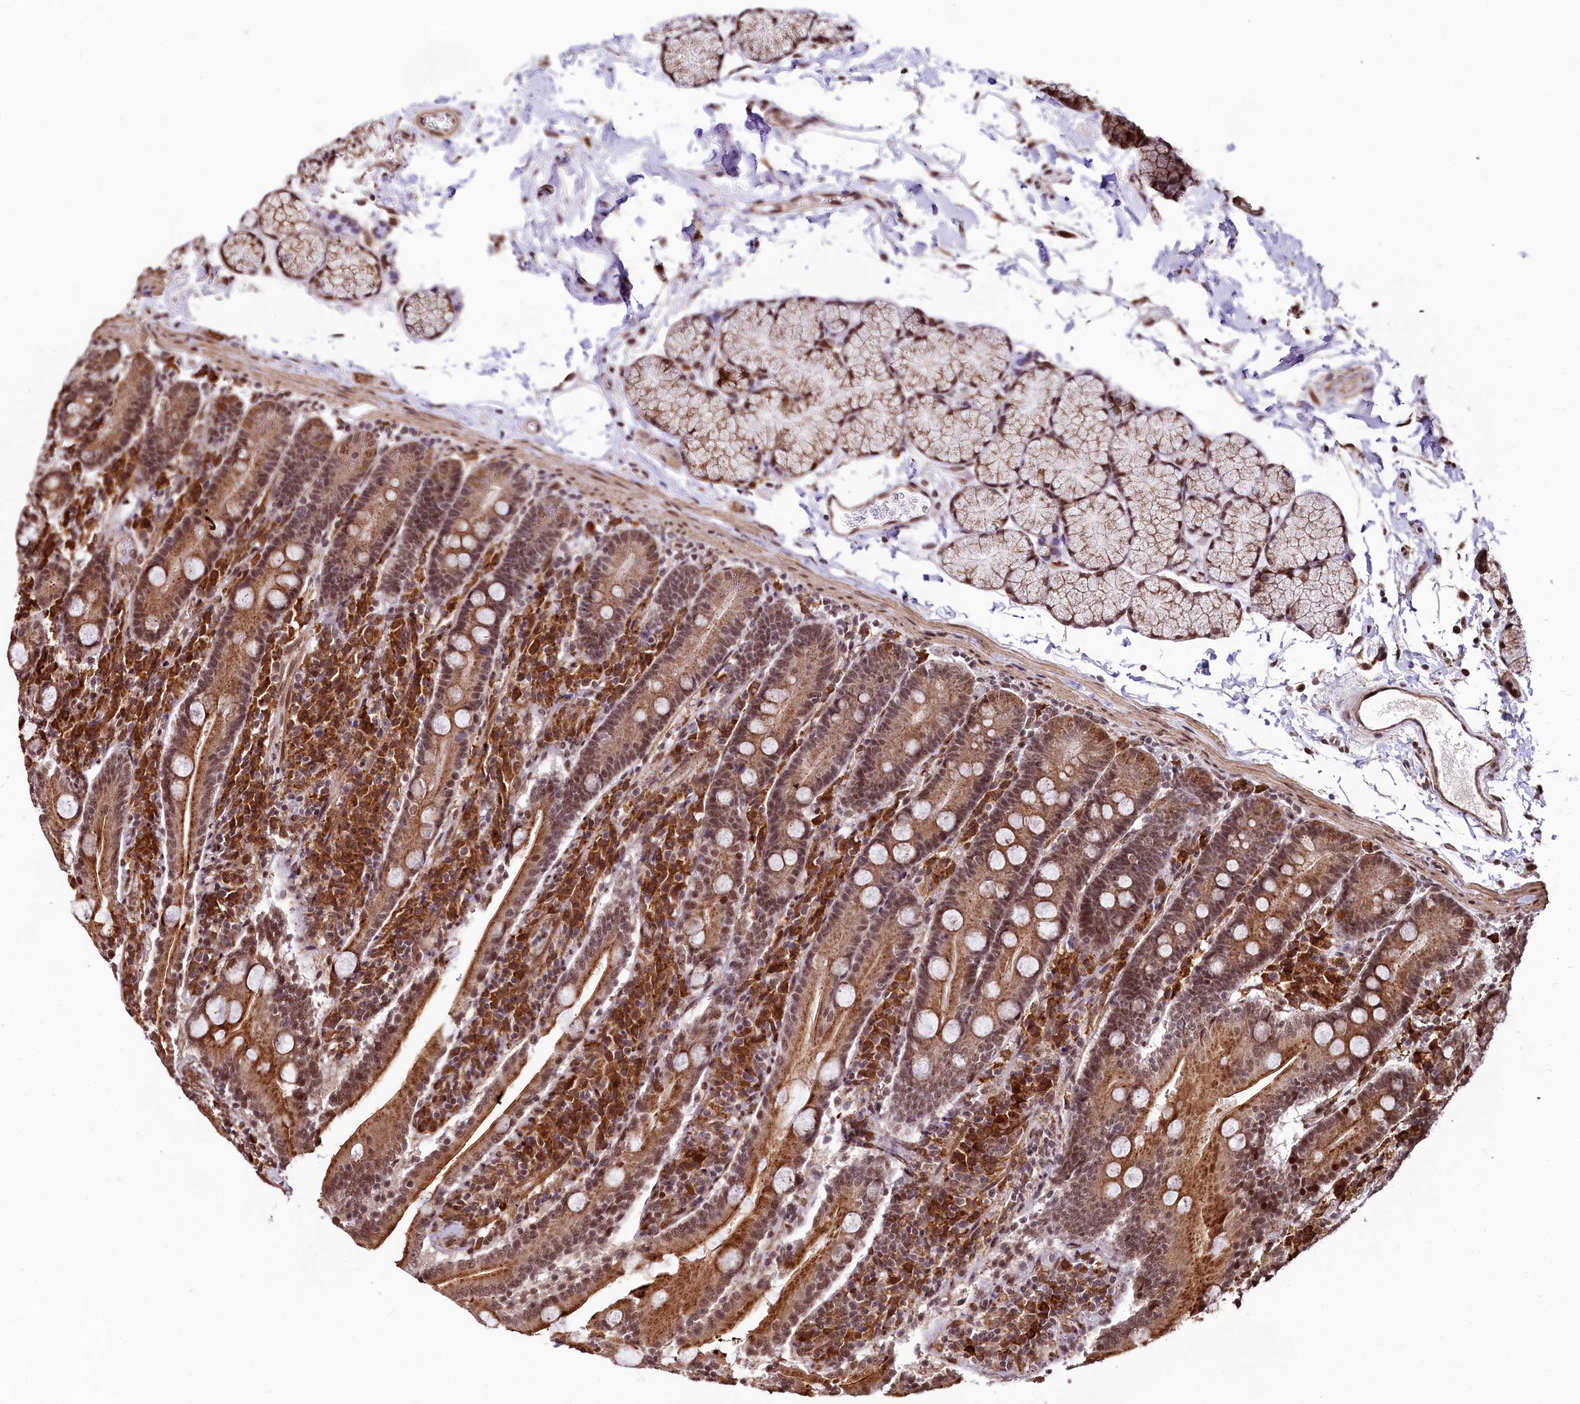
{"staining": {"intensity": "moderate", "quantity": ">75%", "location": "cytoplasmic/membranous,nuclear"}, "tissue": "duodenum", "cell_type": "Glandular cells", "image_type": "normal", "snomed": [{"axis": "morphology", "description": "Normal tissue, NOS"}, {"axis": "topography", "description": "Duodenum"}], "caption": "This micrograph demonstrates normal duodenum stained with immunohistochemistry (IHC) to label a protein in brown. The cytoplasmic/membranous,nuclear of glandular cells show moderate positivity for the protein. Nuclei are counter-stained blue.", "gene": "PDS5B", "patient": {"sex": "male", "age": 35}}